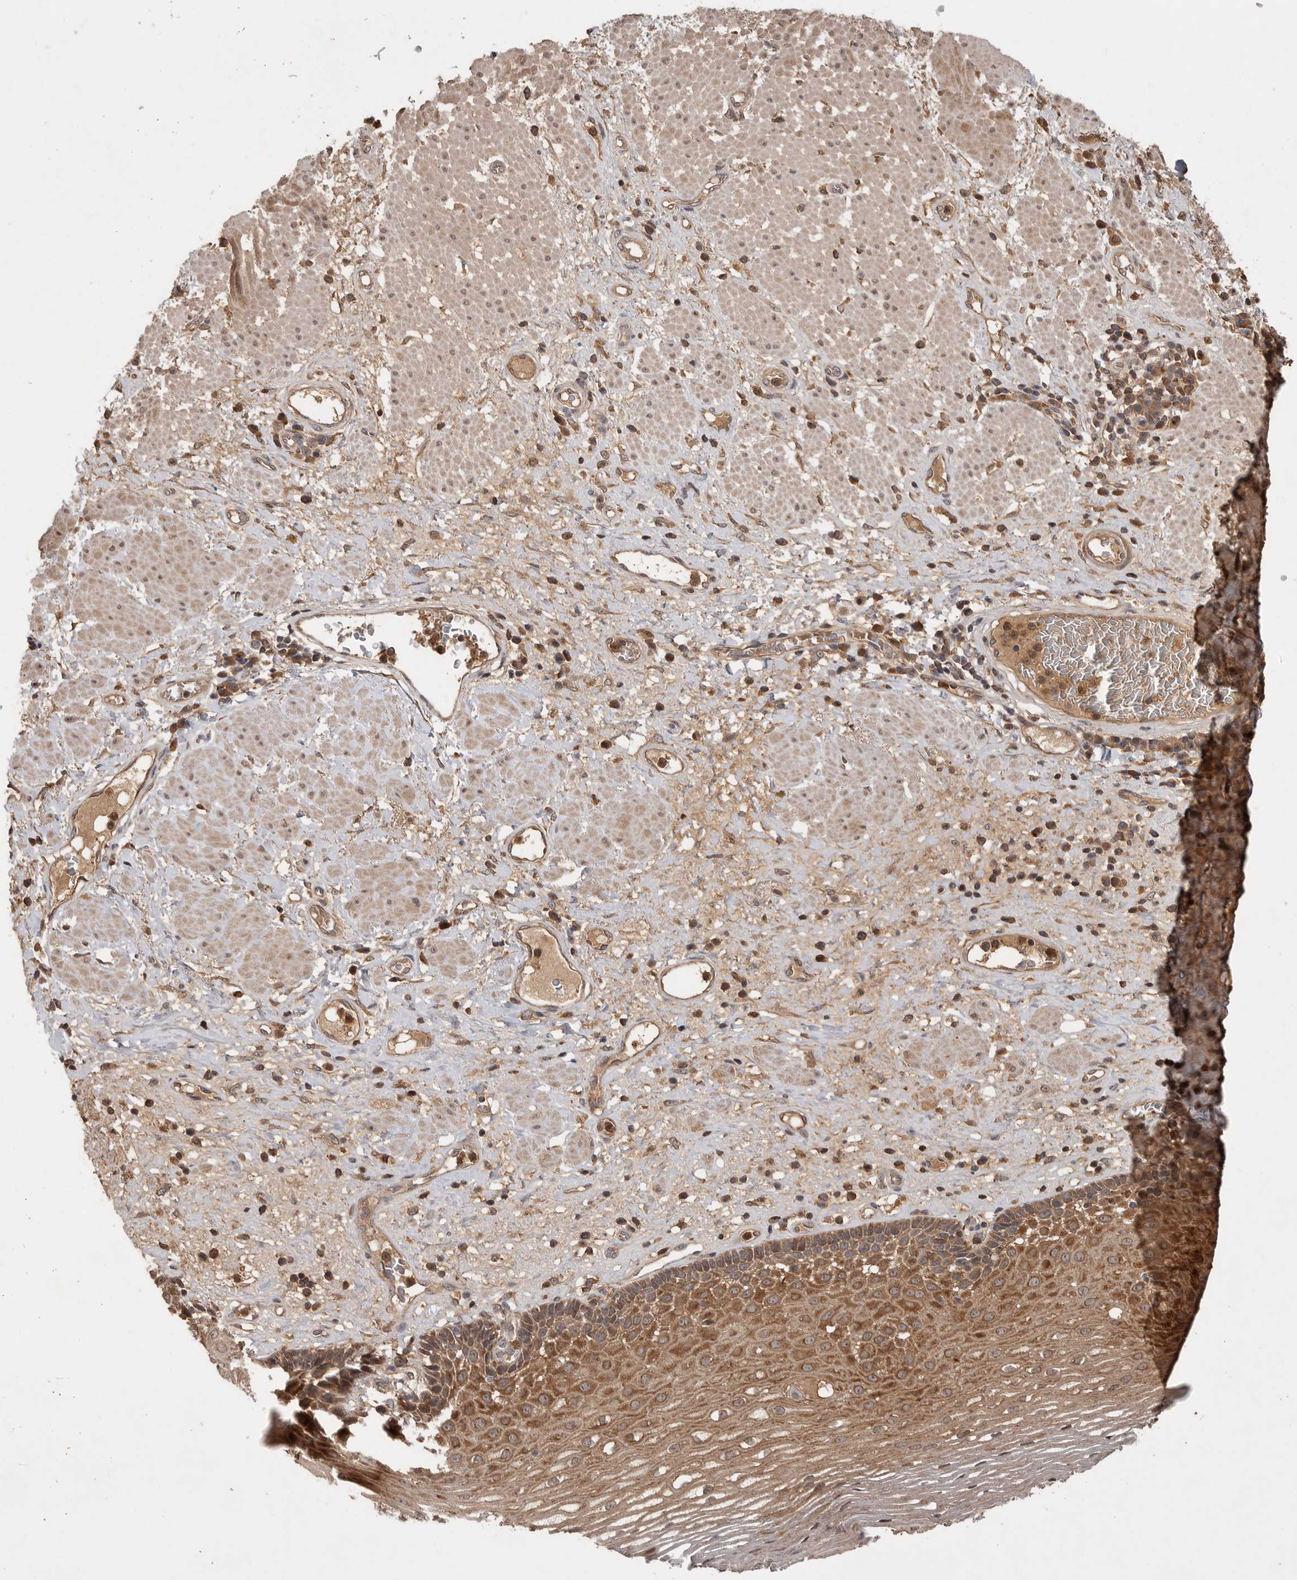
{"staining": {"intensity": "moderate", "quantity": ">75%", "location": "cytoplasmic/membranous"}, "tissue": "esophagus", "cell_type": "Squamous epithelial cells", "image_type": "normal", "snomed": [{"axis": "morphology", "description": "Normal tissue, NOS"}, {"axis": "morphology", "description": "Adenocarcinoma, NOS"}, {"axis": "topography", "description": "Esophagus"}], "caption": "Approximately >75% of squamous epithelial cells in normal human esophagus demonstrate moderate cytoplasmic/membranous protein positivity as visualized by brown immunohistochemical staining.", "gene": "VN1R4", "patient": {"sex": "male", "age": 62}}